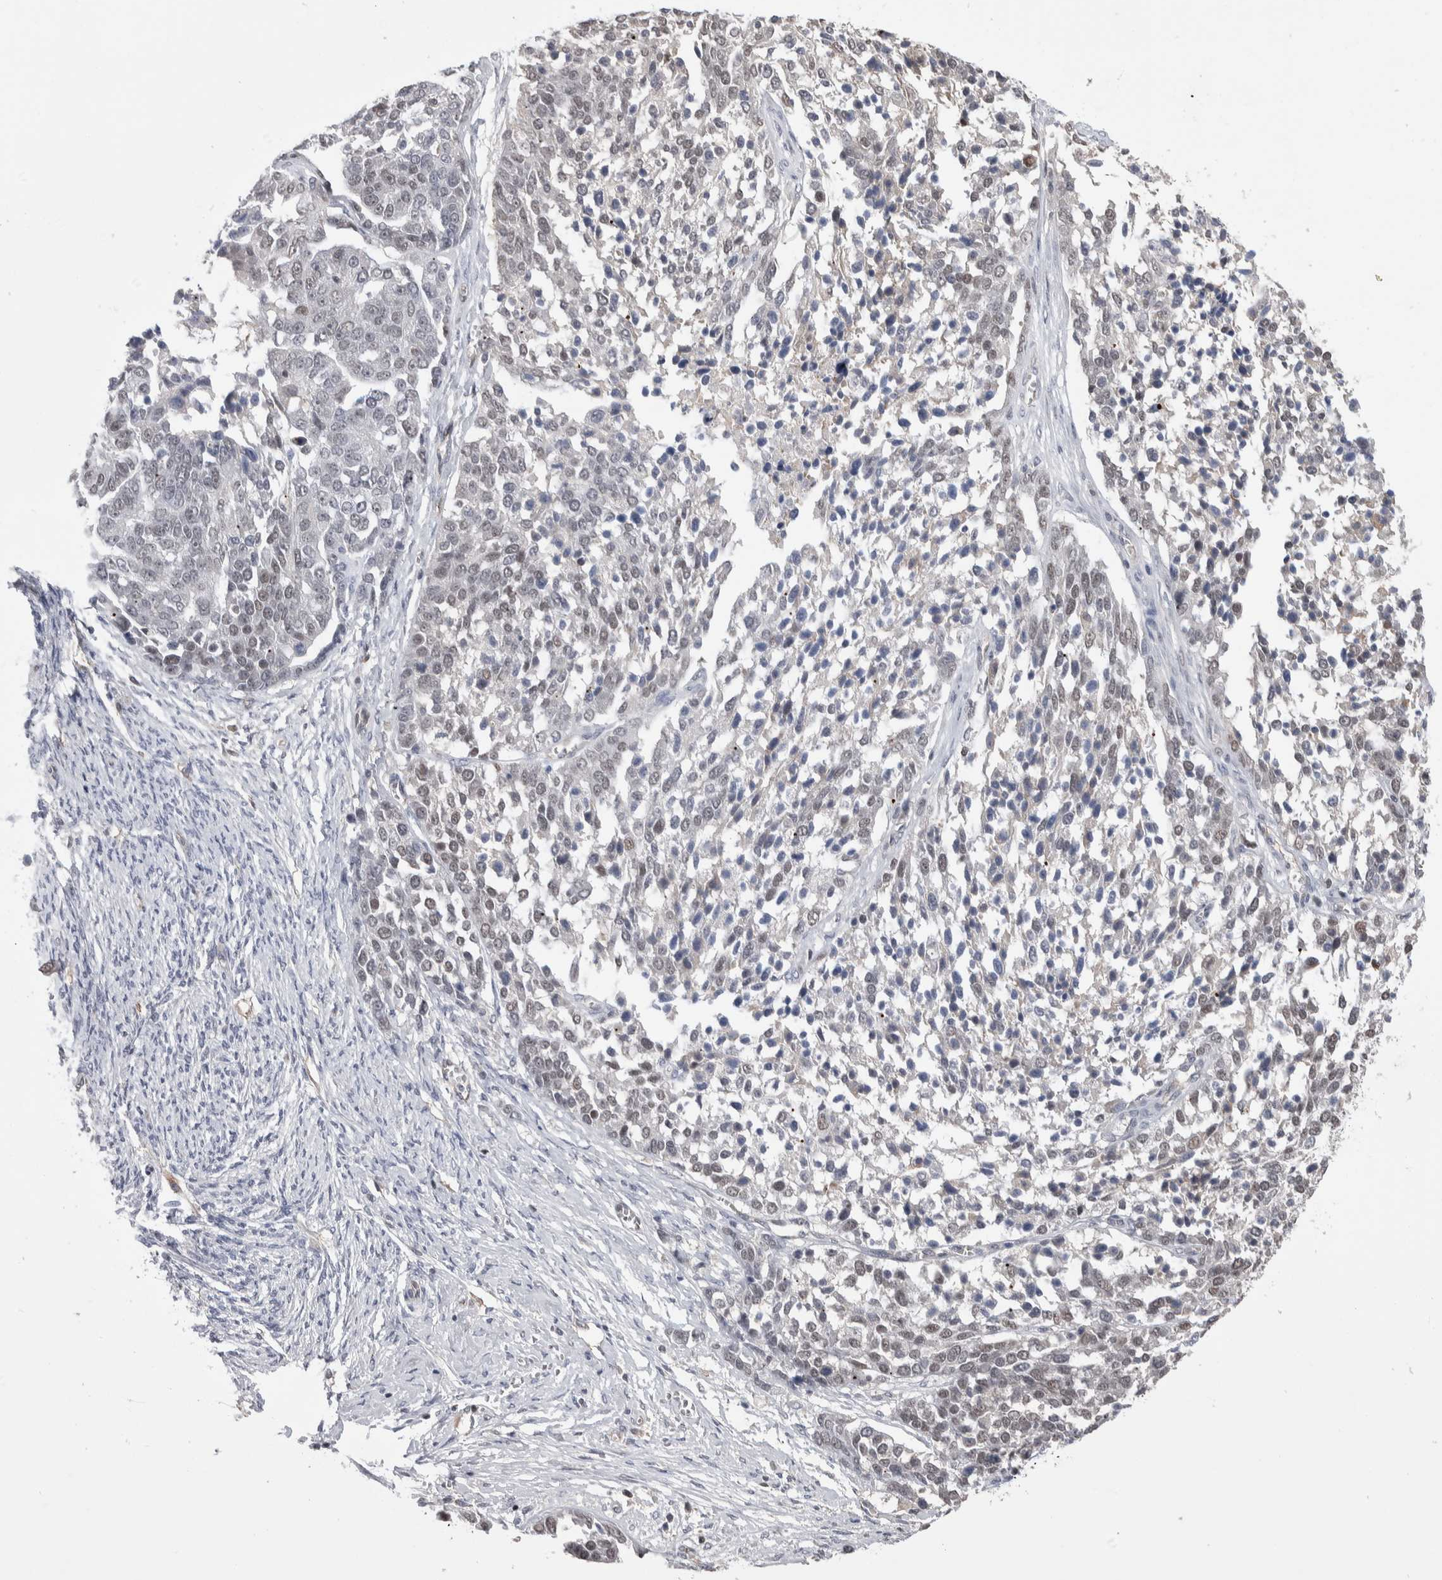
{"staining": {"intensity": "weak", "quantity": "<25%", "location": "nuclear"}, "tissue": "ovarian cancer", "cell_type": "Tumor cells", "image_type": "cancer", "snomed": [{"axis": "morphology", "description": "Cystadenocarcinoma, serous, NOS"}, {"axis": "topography", "description": "Ovary"}], "caption": "This histopathology image is of serous cystadenocarcinoma (ovarian) stained with immunohistochemistry to label a protein in brown with the nuclei are counter-stained blue. There is no expression in tumor cells. (DAB (3,3'-diaminobenzidine) immunohistochemistry, high magnification).", "gene": "ZBTB49", "patient": {"sex": "female", "age": 44}}